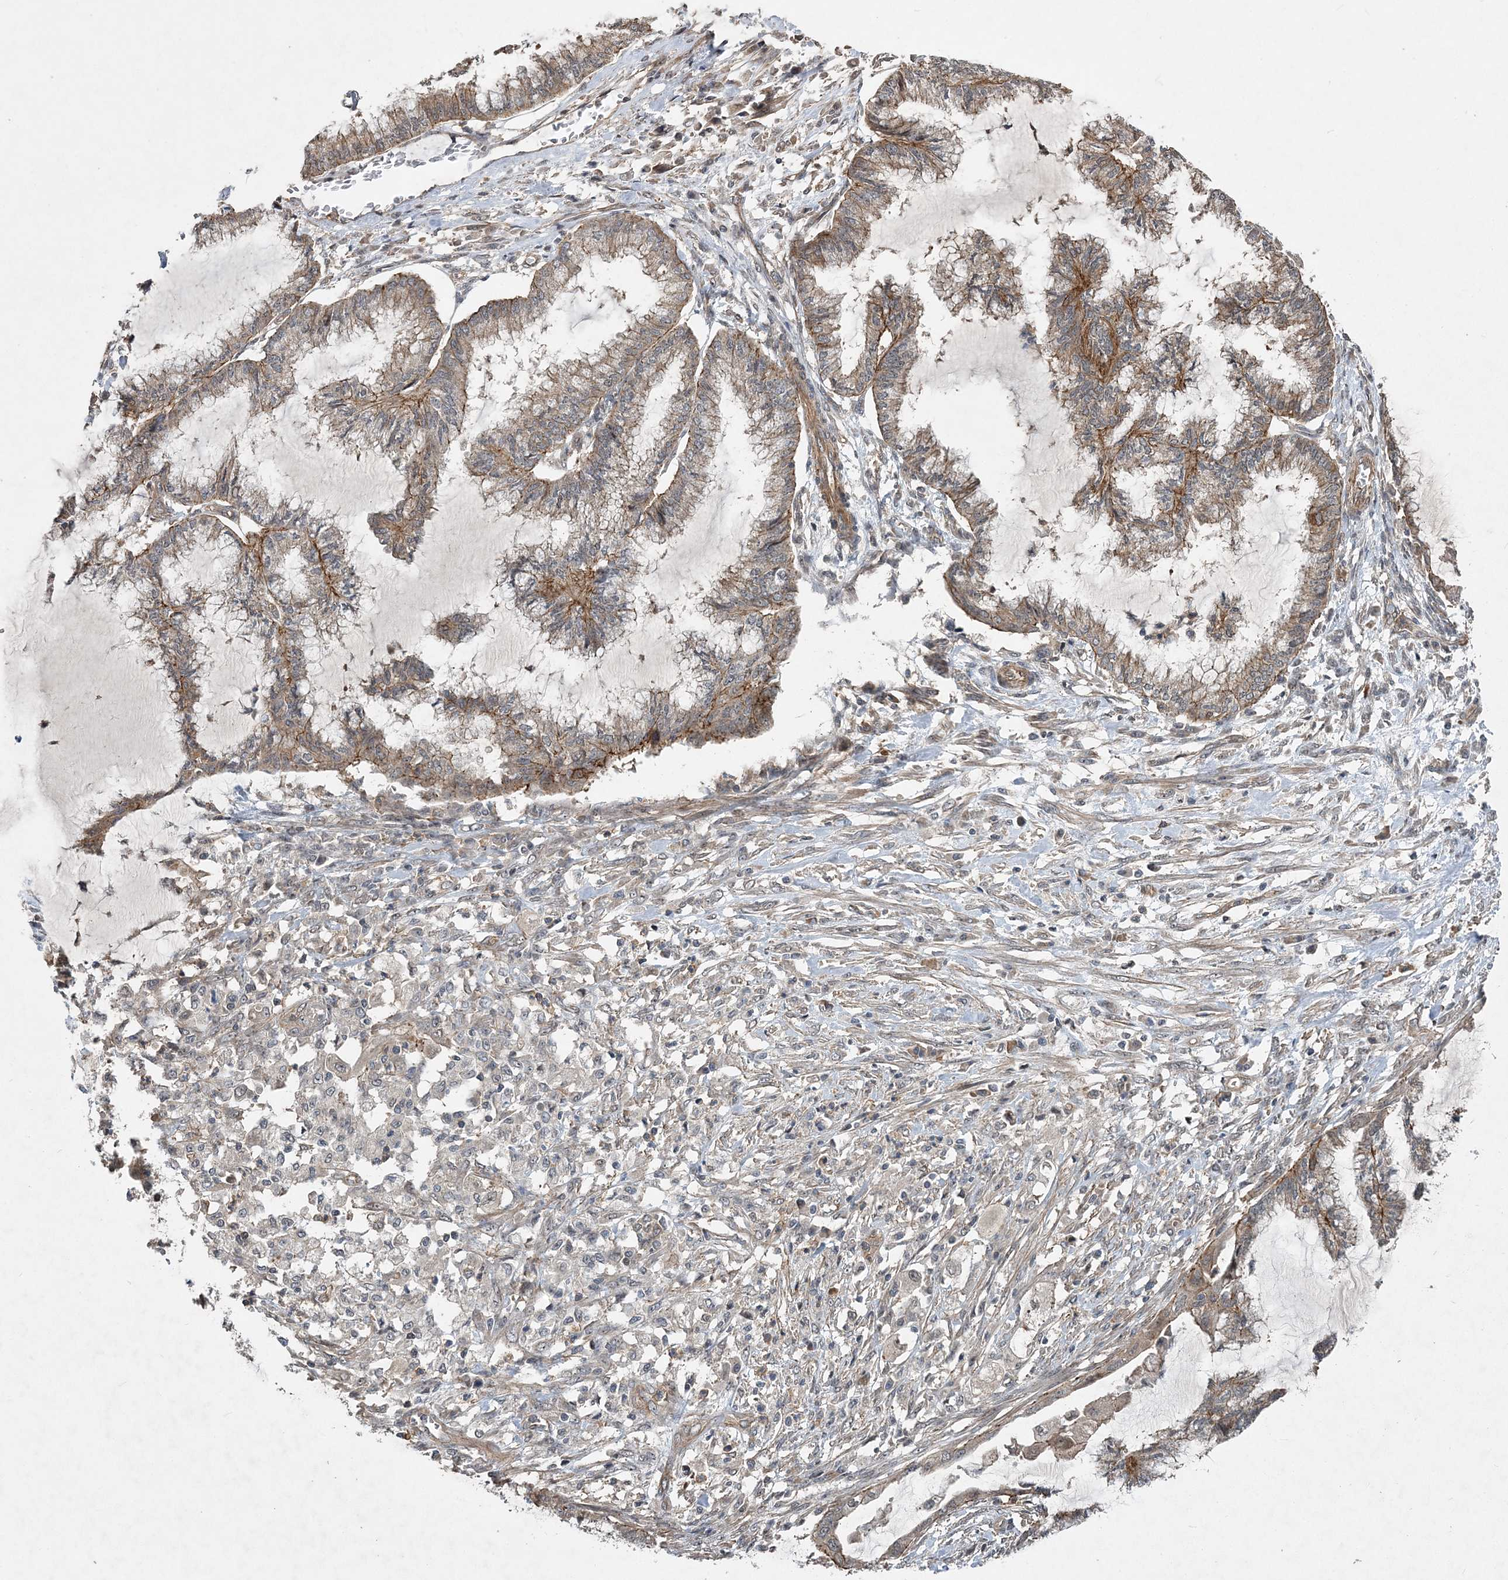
{"staining": {"intensity": "moderate", "quantity": ">75%", "location": "cytoplasmic/membranous"}, "tissue": "endometrial cancer", "cell_type": "Tumor cells", "image_type": "cancer", "snomed": [{"axis": "morphology", "description": "Adenocarcinoma, NOS"}, {"axis": "topography", "description": "Endometrium"}], "caption": "Approximately >75% of tumor cells in human adenocarcinoma (endometrial) demonstrate moderate cytoplasmic/membranous protein positivity as visualized by brown immunohistochemical staining.", "gene": "HYCC2", "patient": {"sex": "female", "age": 86}}